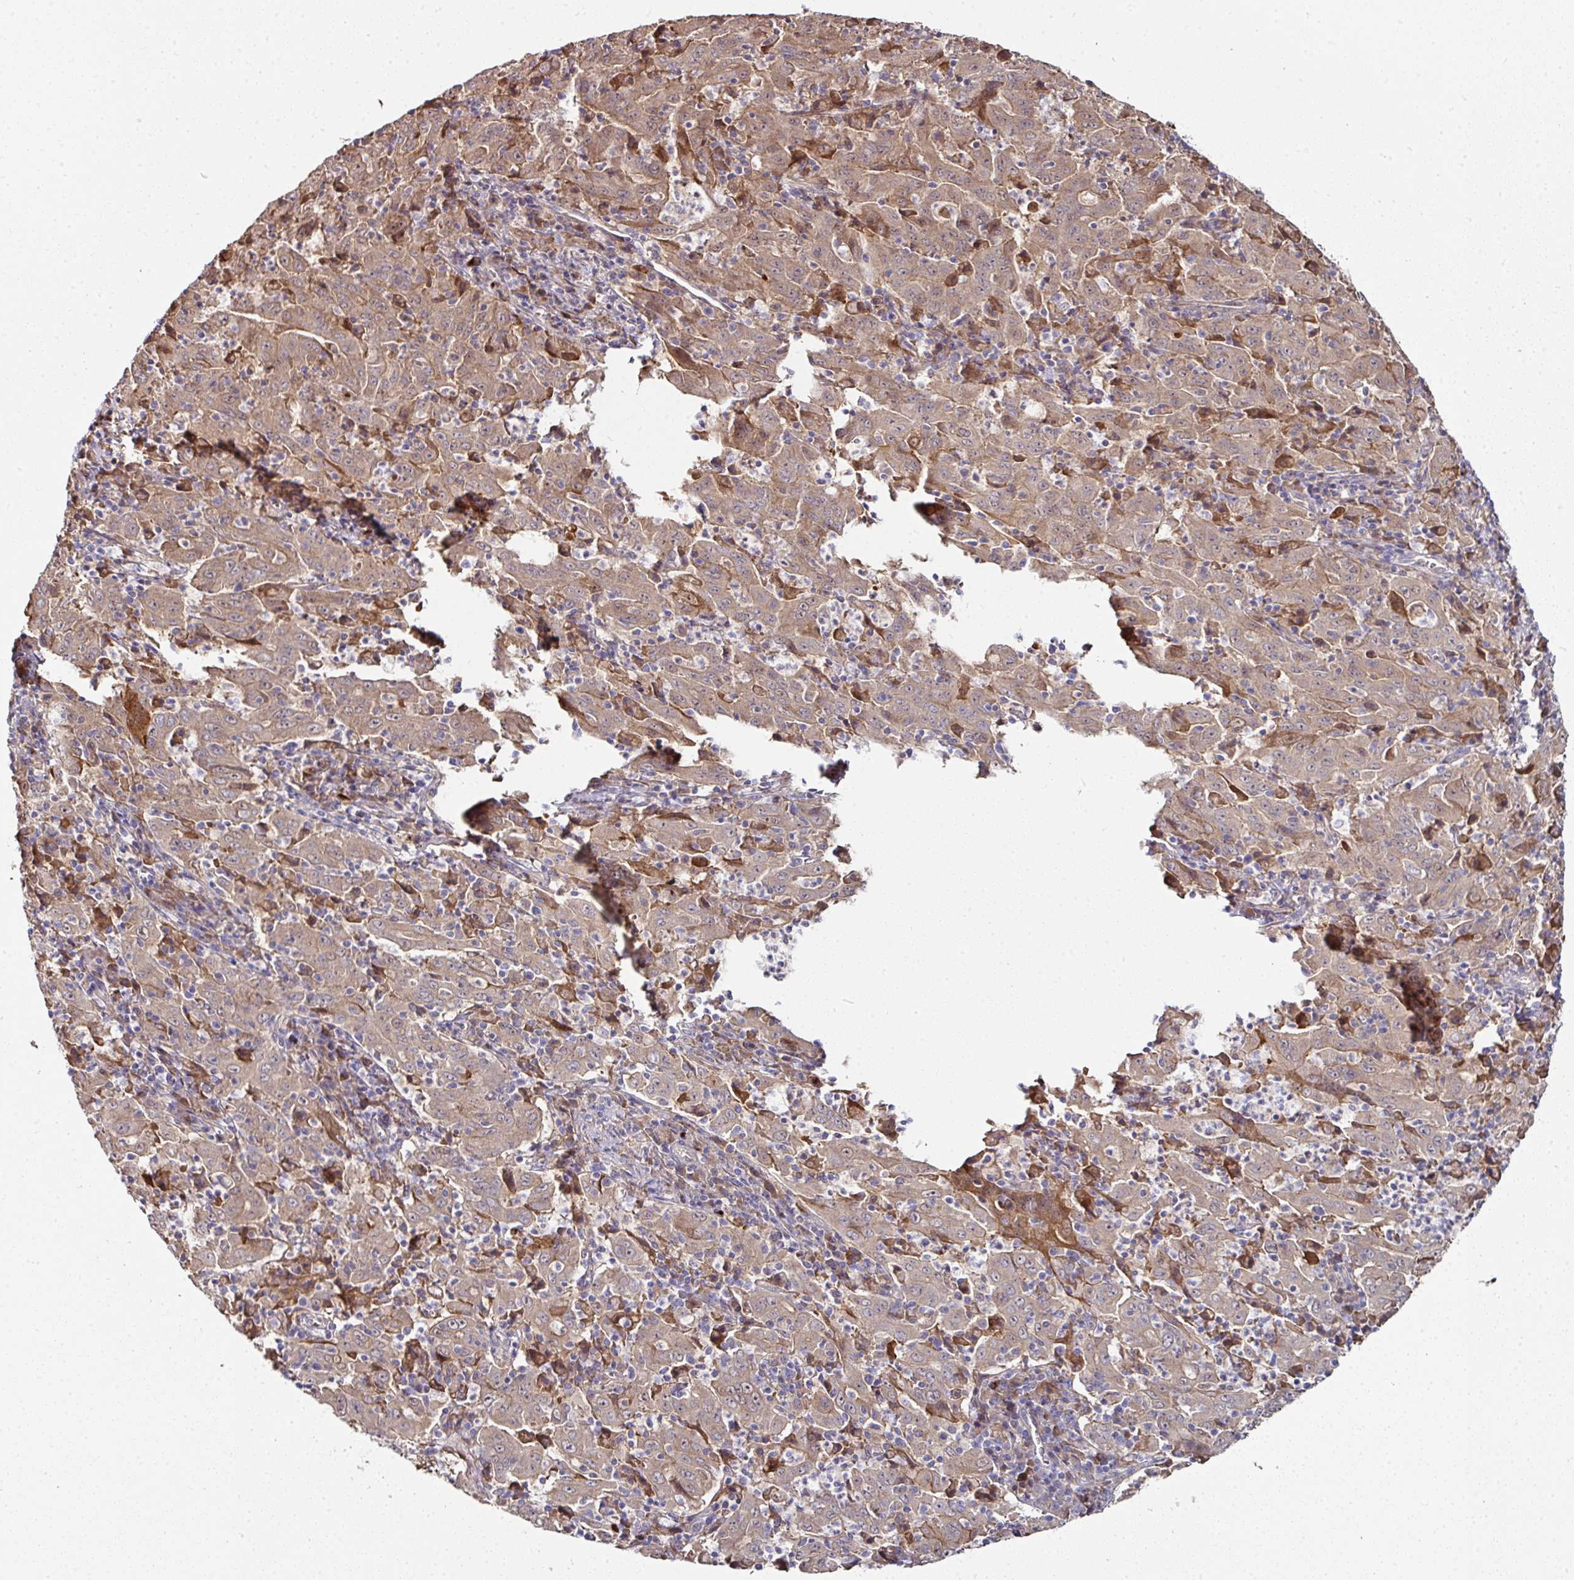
{"staining": {"intensity": "moderate", "quantity": "25%-75%", "location": "cytoplasmic/membranous"}, "tissue": "pancreatic cancer", "cell_type": "Tumor cells", "image_type": "cancer", "snomed": [{"axis": "morphology", "description": "Adenocarcinoma, NOS"}, {"axis": "topography", "description": "Pancreas"}], "caption": "Protein staining of pancreatic cancer tissue demonstrates moderate cytoplasmic/membranous expression in about 25%-75% of tumor cells.", "gene": "CTDSP2", "patient": {"sex": "male", "age": 63}}